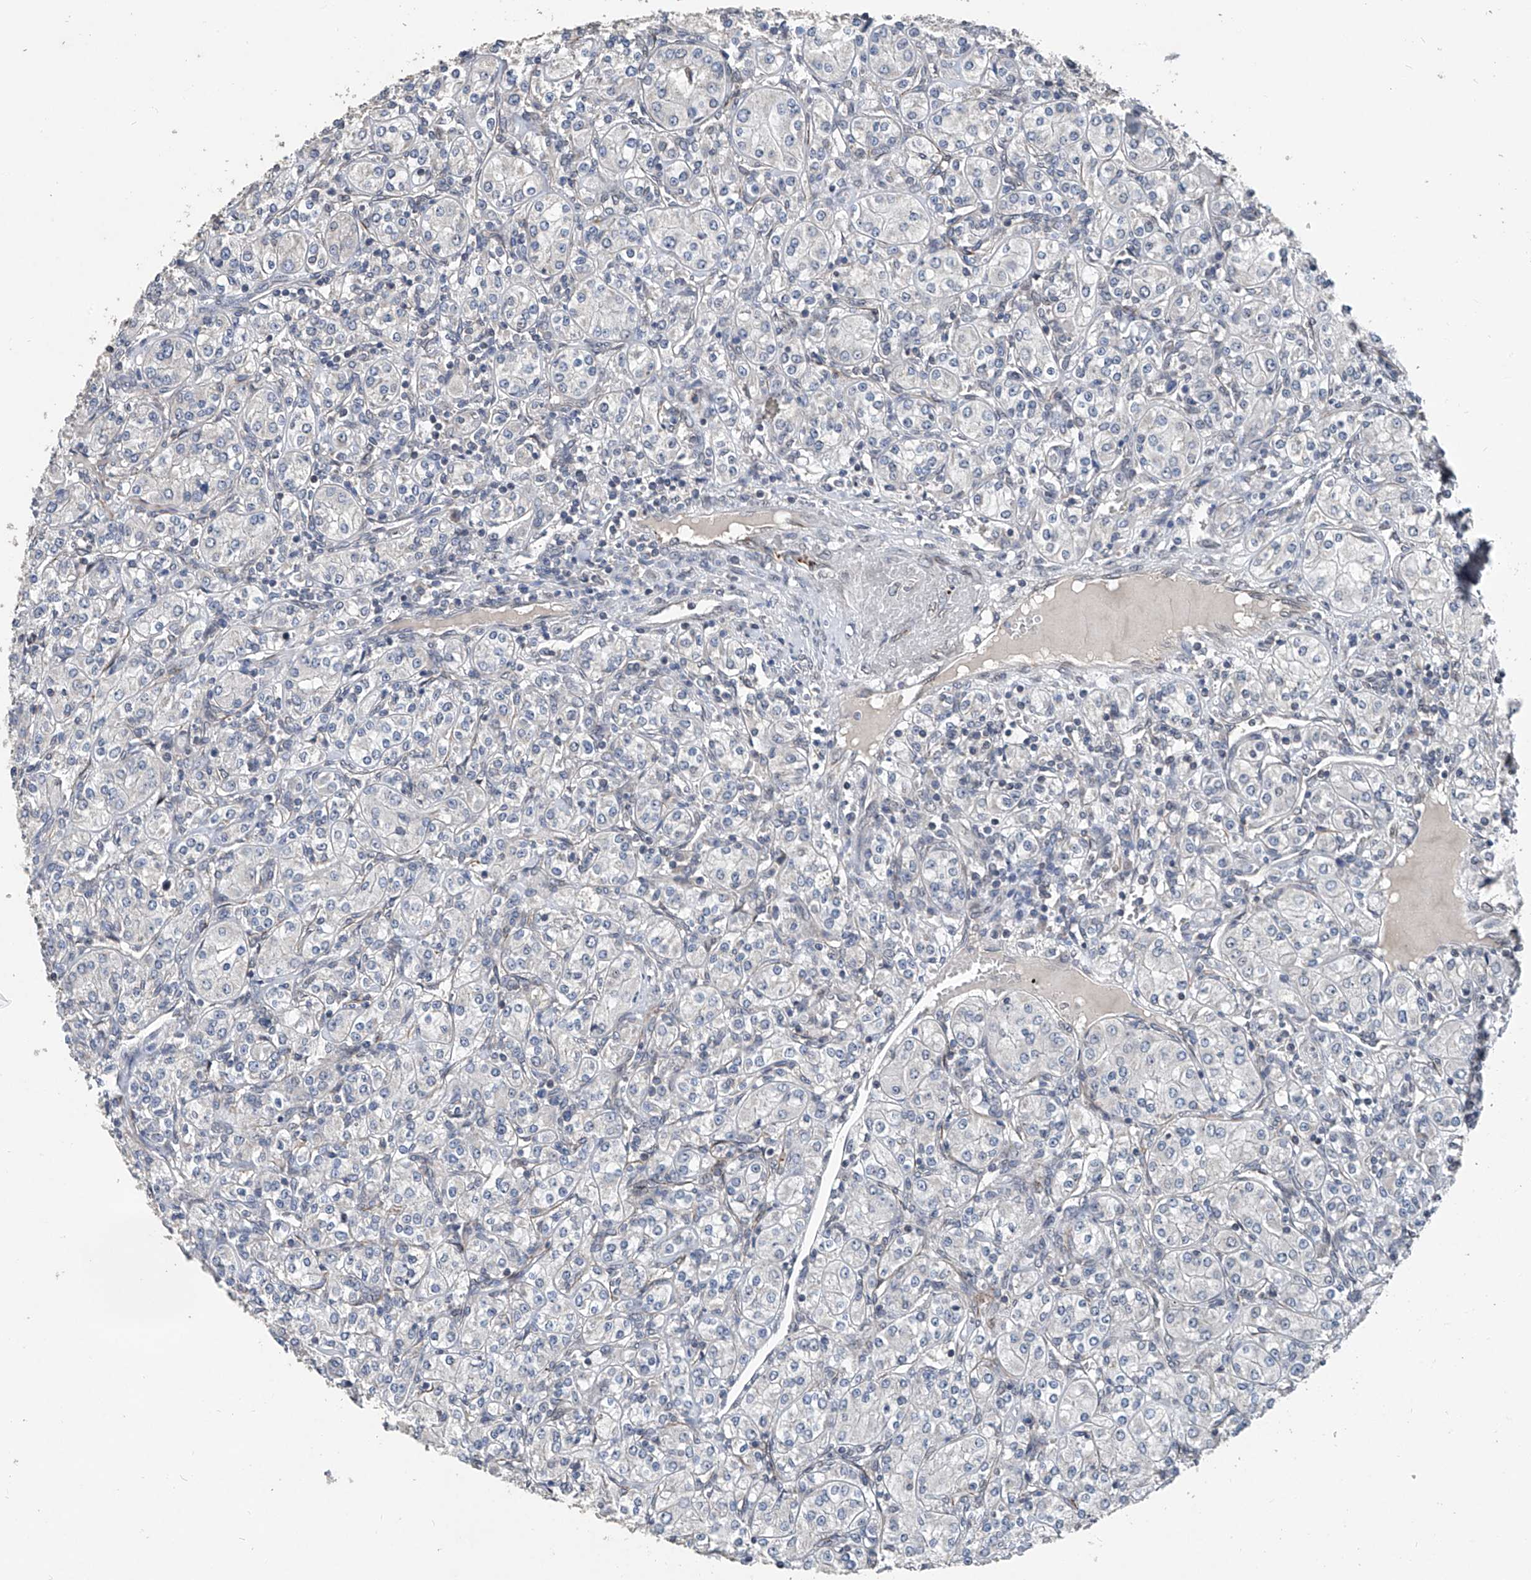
{"staining": {"intensity": "negative", "quantity": "none", "location": "none"}, "tissue": "renal cancer", "cell_type": "Tumor cells", "image_type": "cancer", "snomed": [{"axis": "morphology", "description": "Adenocarcinoma, NOS"}, {"axis": "topography", "description": "Kidney"}], "caption": "Protein analysis of renal cancer (adenocarcinoma) demonstrates no significant positivity in tumor cells. The staining is performed using DAB (3,3'-diaminobenzidine) brown chromogen with nuclei counter-stained in using hematoxylin.", "gene": "BCKDHB", "patient": {"sex": "male", "age": 77}}